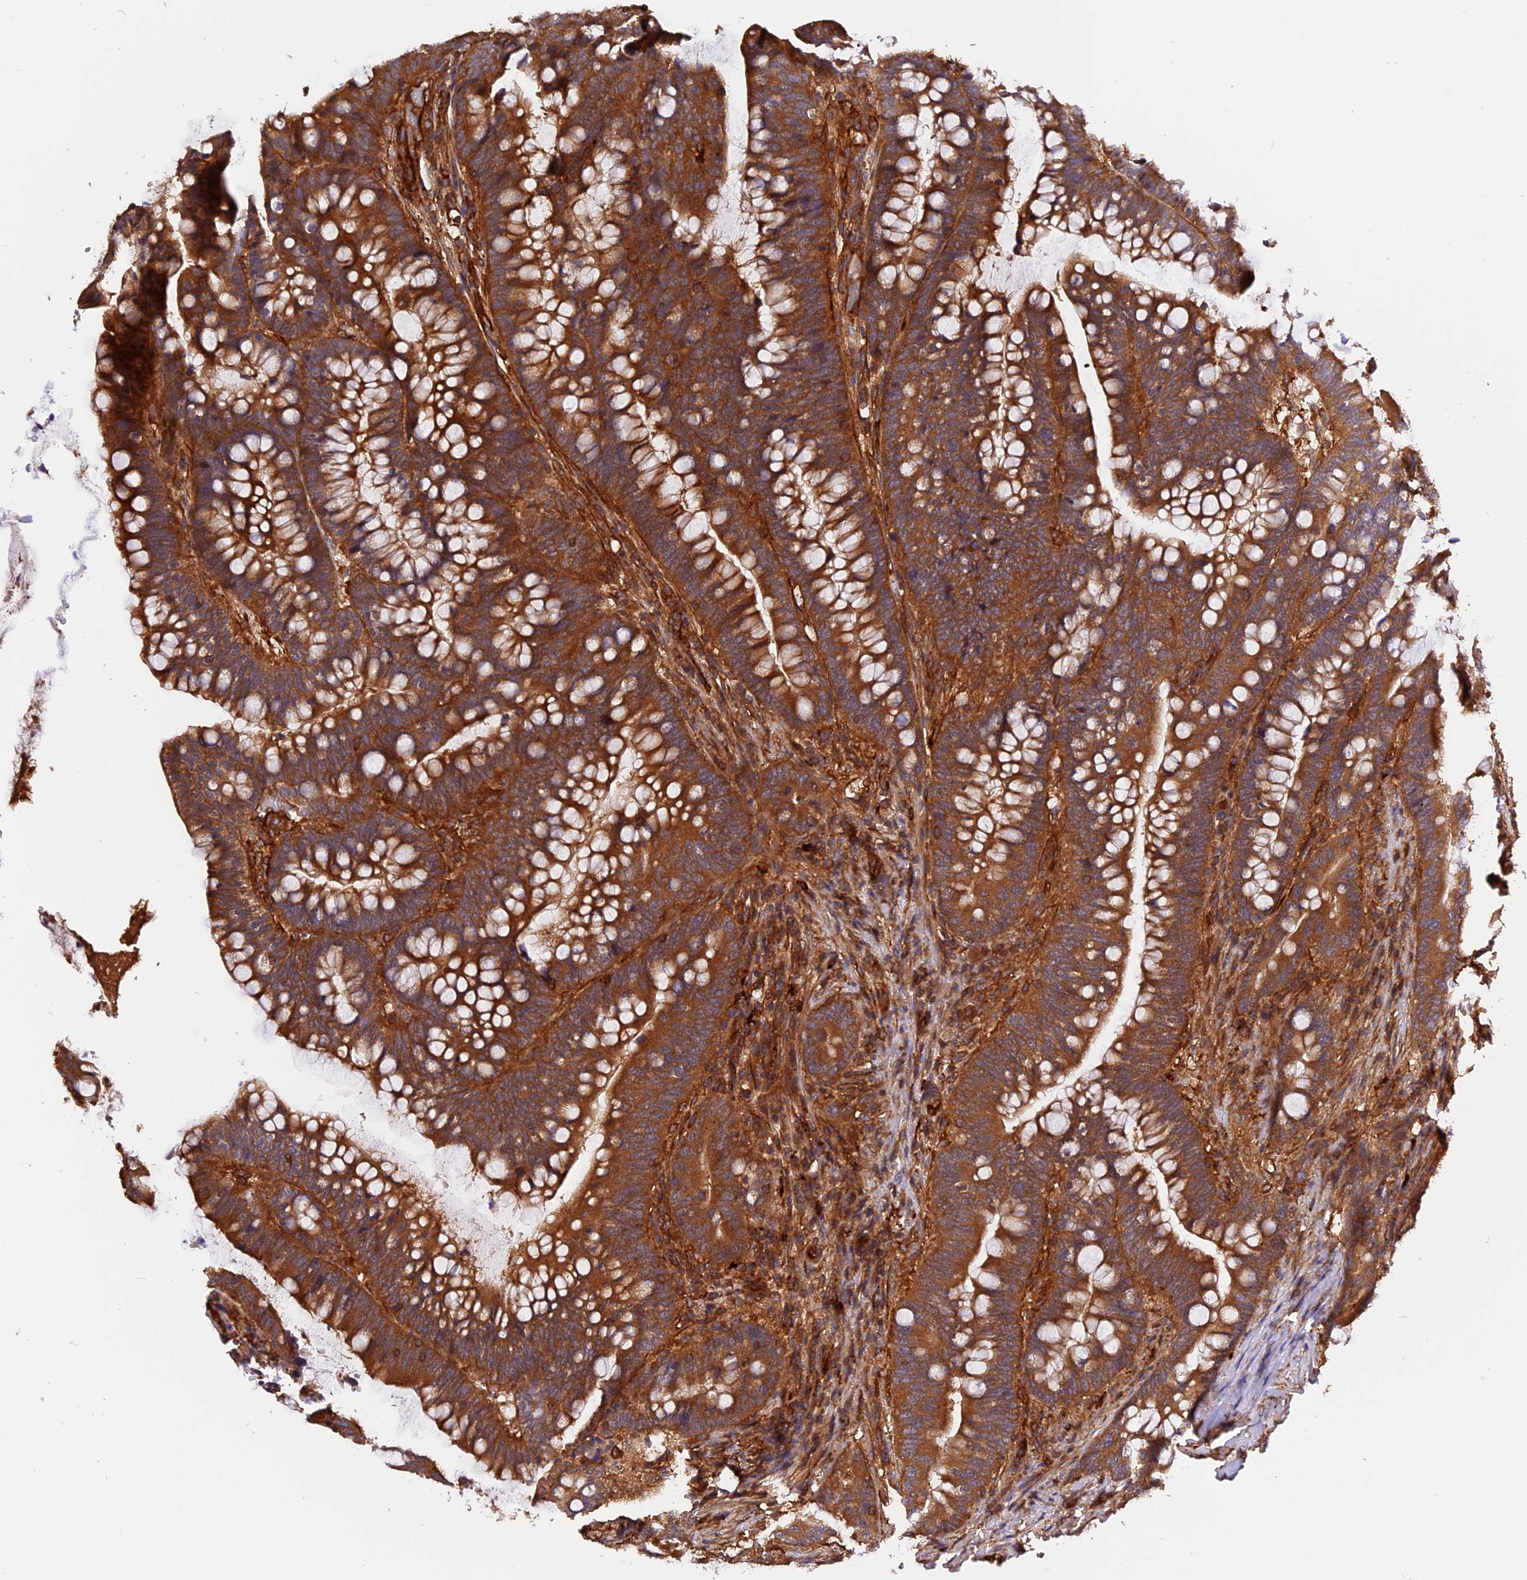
{"staining": {"intensity": "strong", "quantity": ">75%", "location": "cytoplasmic/membranous"}, "tissue": "colorectal cancer", "cell_type": "Tumor cells", "image_type": "cancer", "snomed": [{"axis": "morphology", "description": "Adenocarcinoma, NOS"}, {"axis": "topography", "description": "Colon"}], "caption": "Colorectal cancer (adenocarcinoma) stained with DAB (3,3'-diaminobenzidine) IHC reveals high levels of strong cytoplasmic/membranous staining in approximately >75% of tumor cells. The staining was performed using DAB to visualize the protein expression in brown, while the nuclei were stained in blue with hematoxylin (Magnification: 20x).", "gene": "C5orf22", "patient": {"sex": "female", "age": 66}}